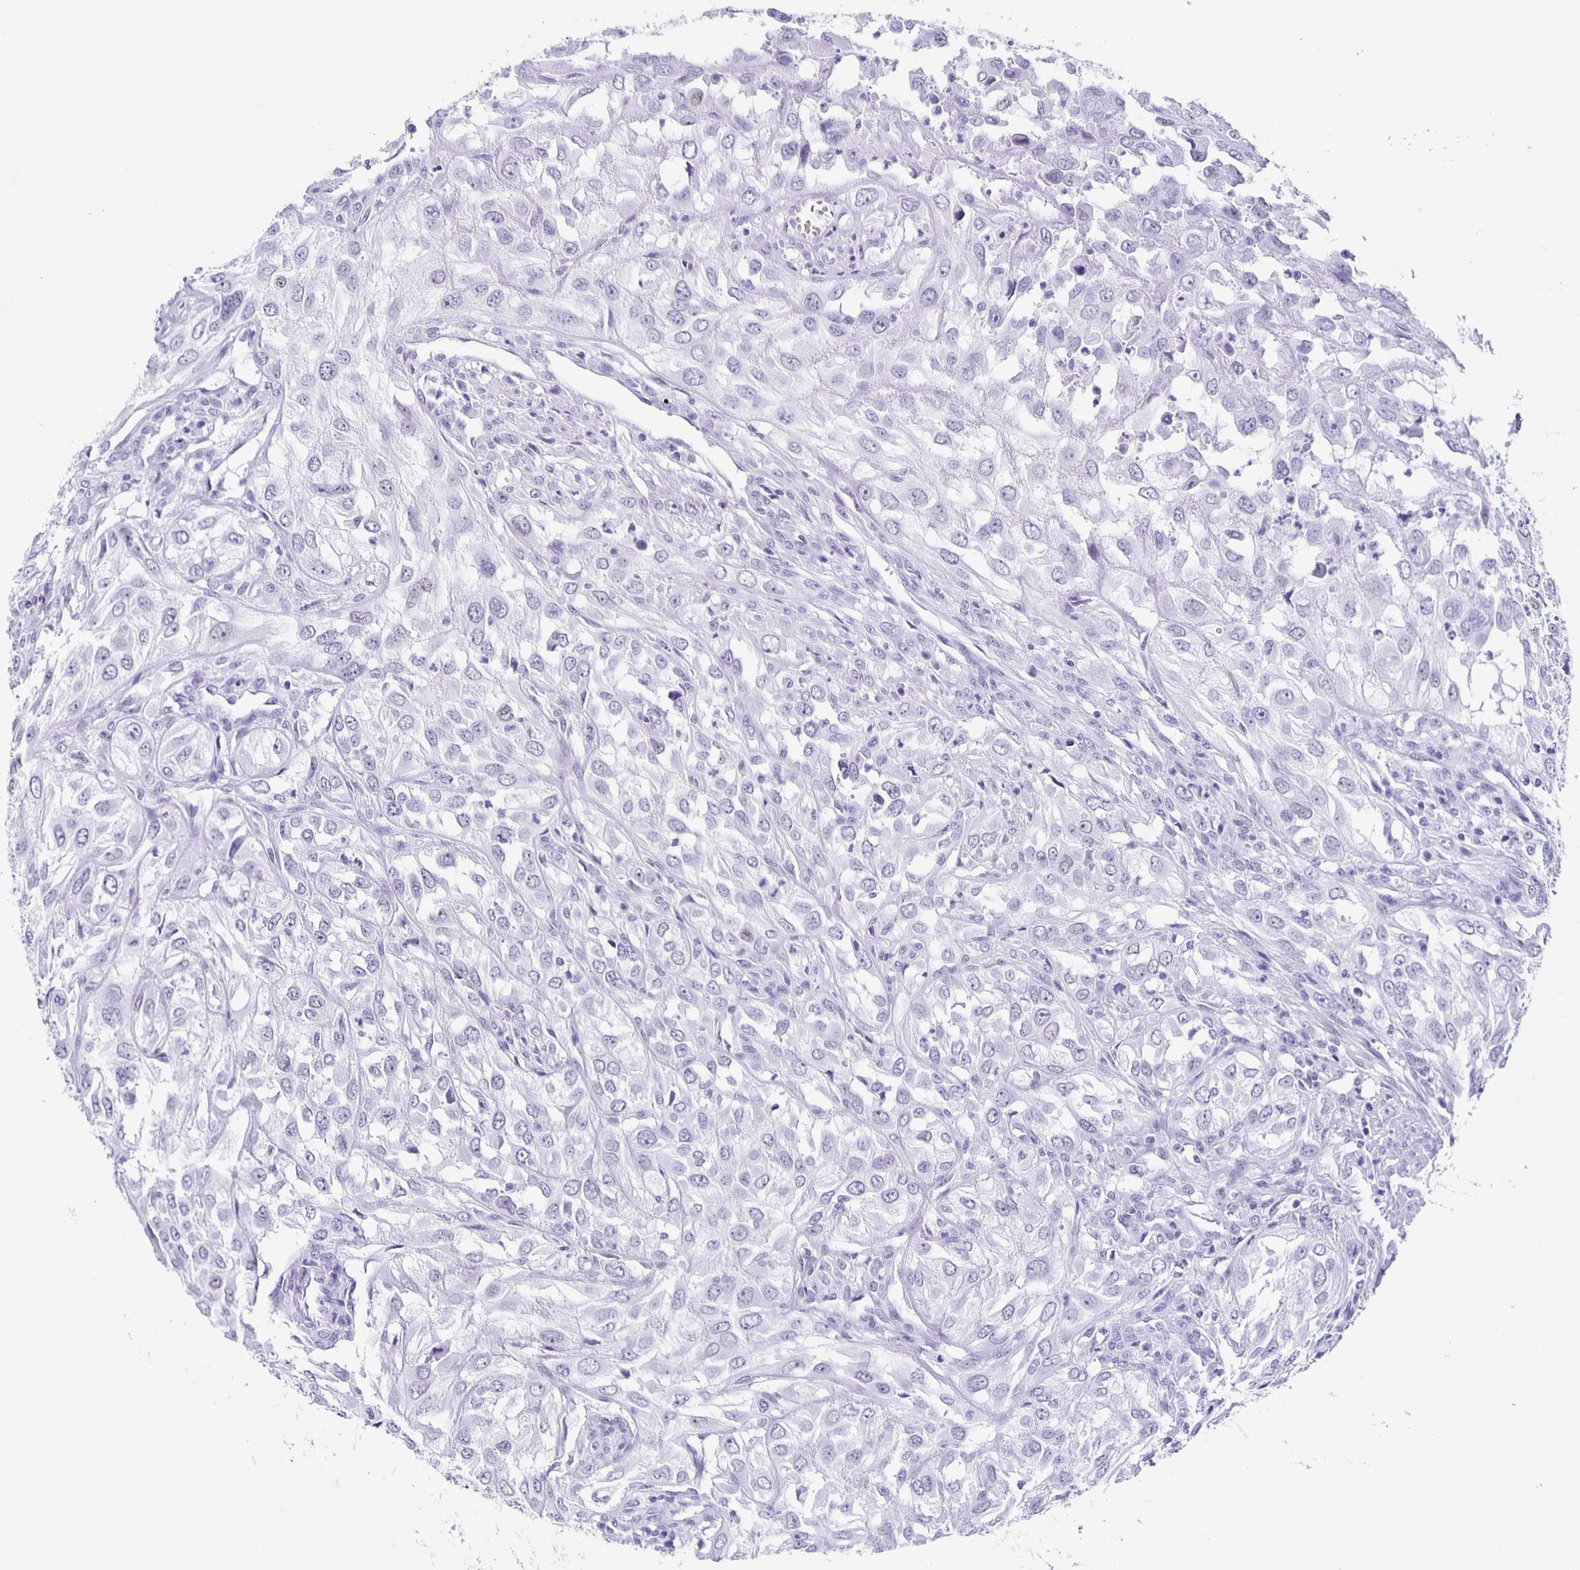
{"staining": {"intensity": "negative", "quantity": "none", "location": "none"}, "tissue": "urothelial cancer", "cell_type": "Tumor cells", "image_type": "cancer", "snomed": [{"axis": "morphology", "description": "Urothelial carcinoma, High grade"}, {"axis": "topography", "description": "Urinary bladder"}], "caption": "Tumor cells show no significant protein expression in urothelial cancer.", "gene": "TPPP", "patient": {"sex": "male", "age": 67}}